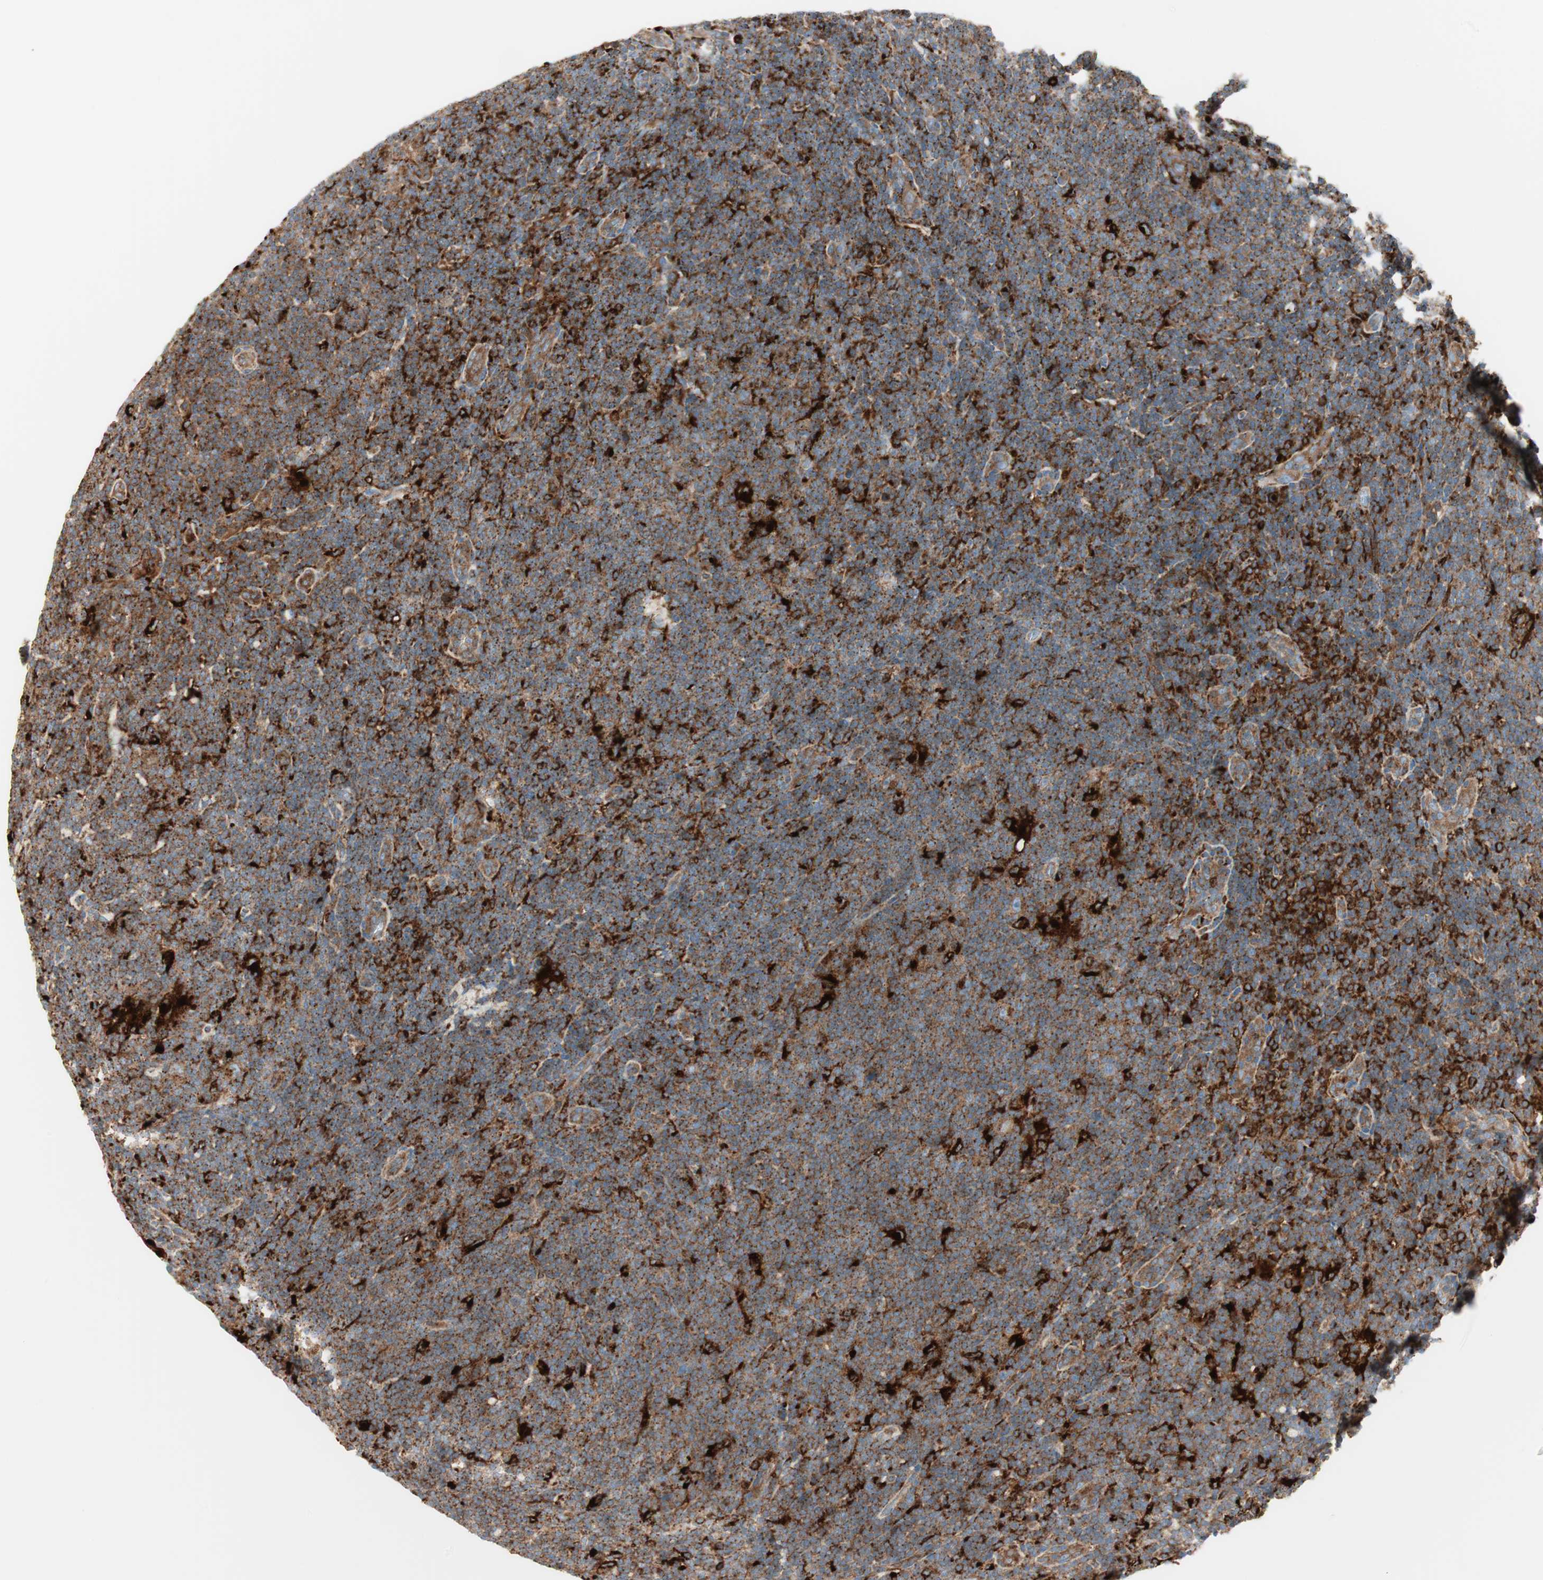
{"staining": {"intensity": "weak", "quantity": ">75%", "location": "cytoplasmic/membranous"}, "tissue": "lymphoma", "cell_type": "Tumor cells", "image_type": "cancer", "snomed": [{"axis": "morphology", "description": "Hodgkin's disease, NOS"}, {"axis": "topography", "description": "Lymph node"}], "caption": "Human lymphoma stained with a protein marker shows weak staining in tumor cells.", "gene": "ATP6V1G1", "patient": {"sex": "female", "age": 57}}